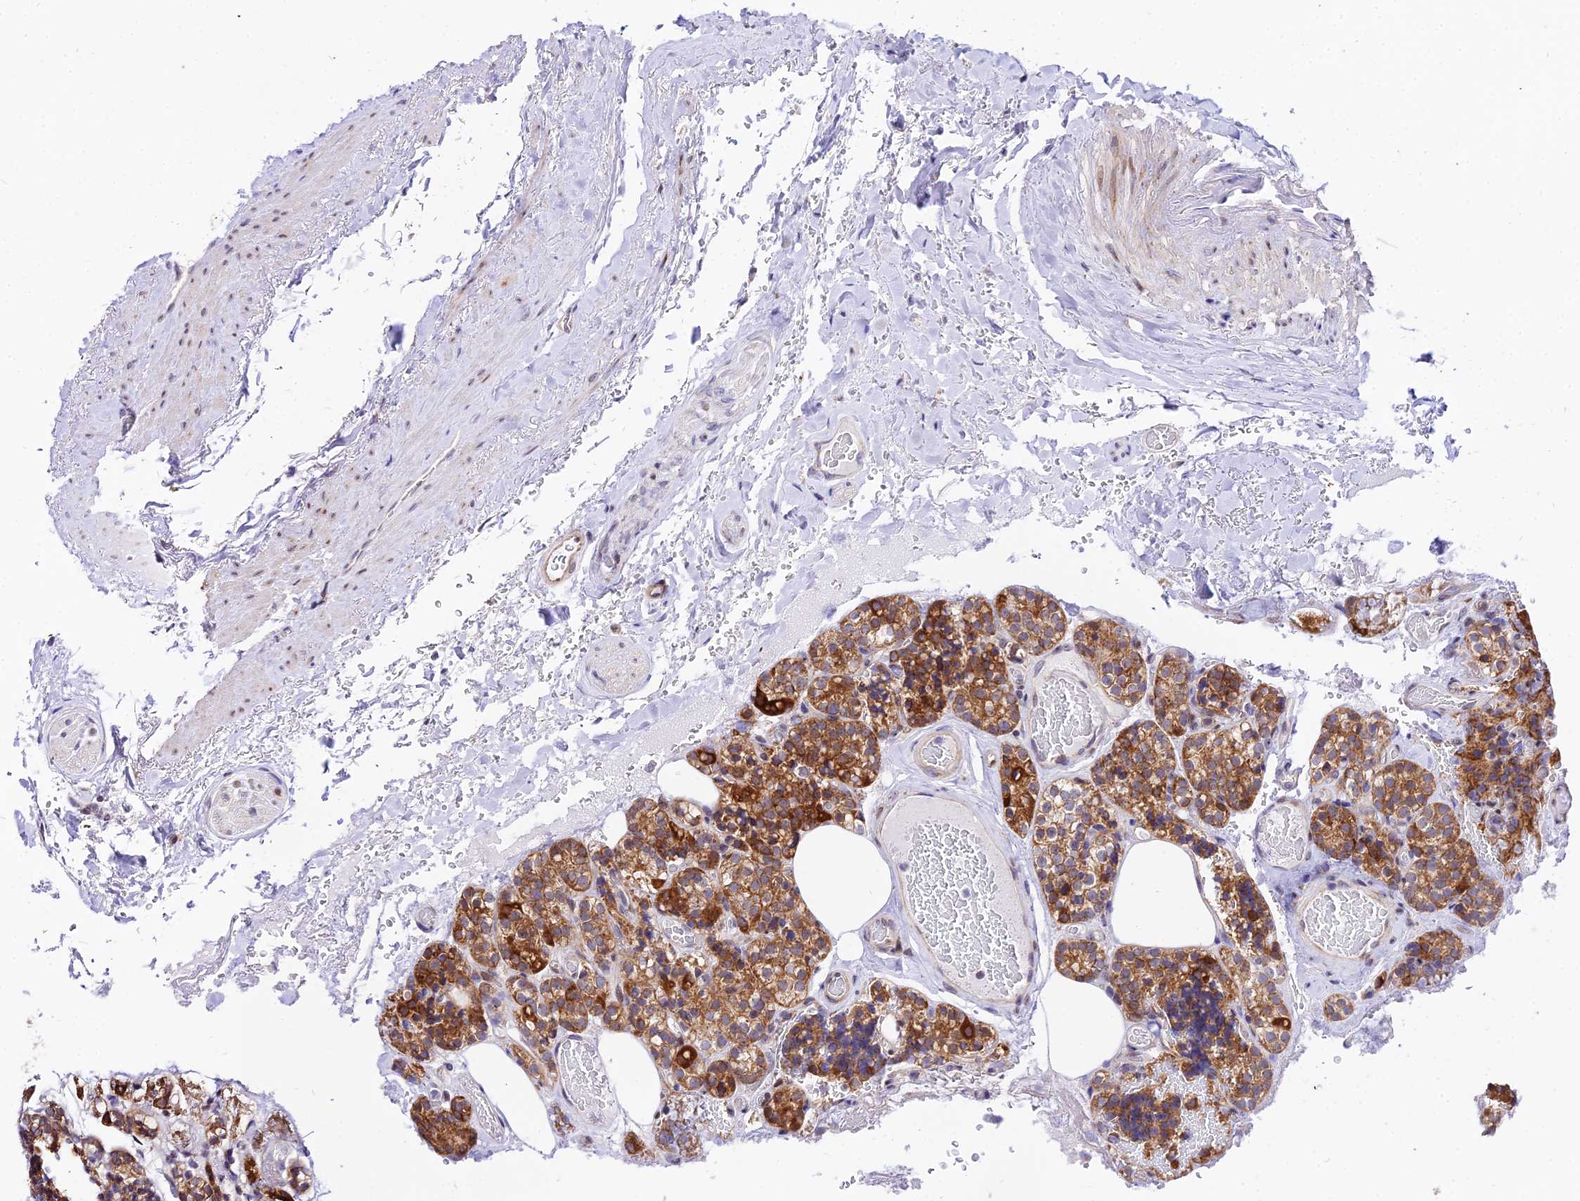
{"staining": {"intensity": "strong", "quantity": ">75%", "location": "cytoplasmic/membranous"}, "tissue": "parathyroid gland", "cell_type": "Glandular cells", "image_type": "normal", "snomed": [{"axis": "morphology", "description": "Normal tissue, NOS"}, {"axis": "topography", "description": "Parathyroid gland"}], "caption": "Strong cytoplasmic/membranous positivity for a protein is present in about >75% of glandular cells of benign parathyroid gland using immunohistochemistry.", "gene": "ATP5PB", "patient": {"sex": "male", "age": 87}}